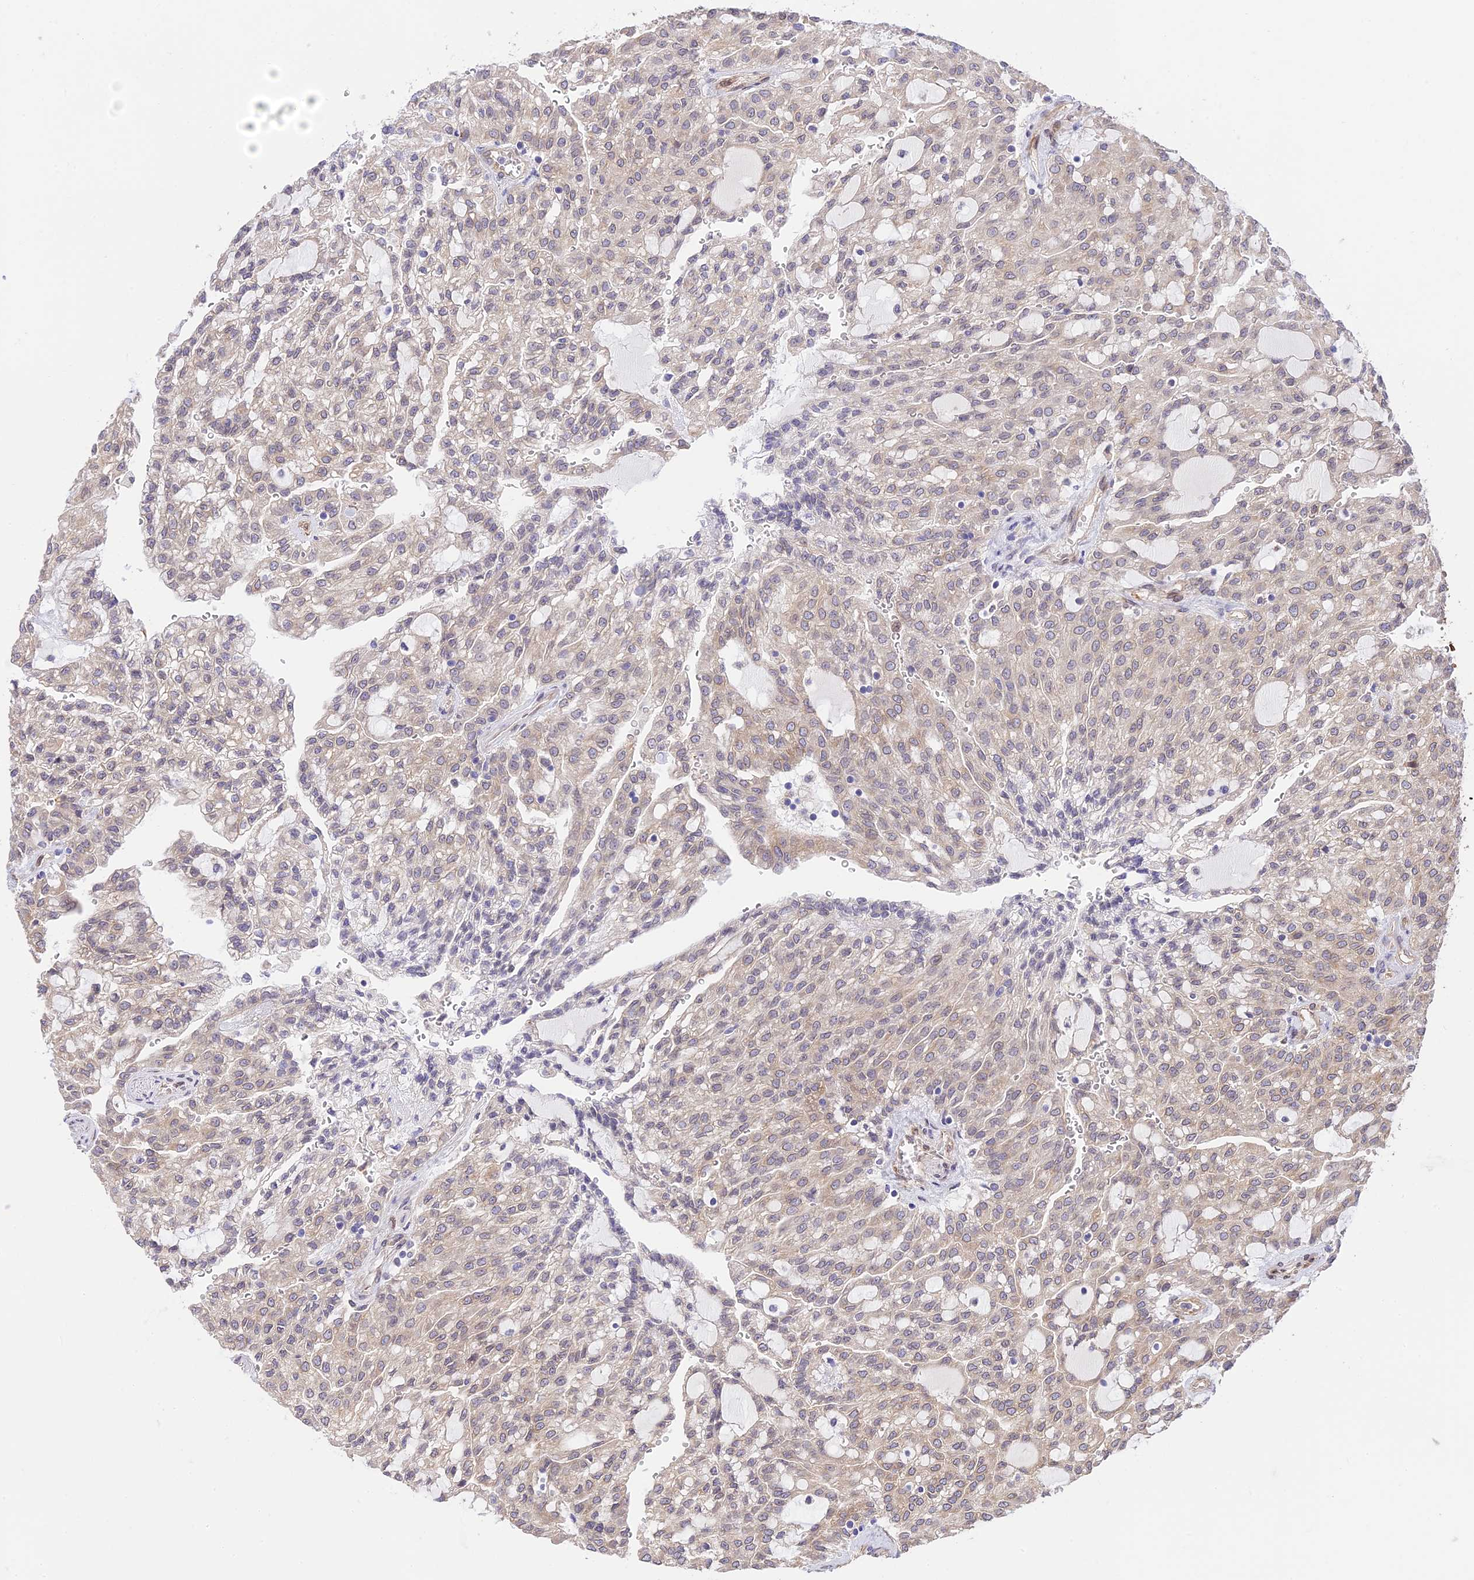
{"staining": {"intensity": "weak", "quantity": "25%-75%", "location": "cytoplasmic/membranous"}, "tissue": "renal cancer", "cell_type": "Tumor cells", "image_type": "cancer", "snomed": [{"axis": "morphology", "description": "Adenocarcinoma, NOS"}, {"axis": "topography", "description": "Kidney"}], "caption": "Brown immunohistochemical staining in human renal adenocarcinoma demonstrates weak cytoplasmic/membranous staining in about 25%-75% of tumor cells. The protein is shown in brown color, while the nuclei are stained blue.", "gene": "EXOC3L4", "patient": {"sex": "male", "age": 63}}